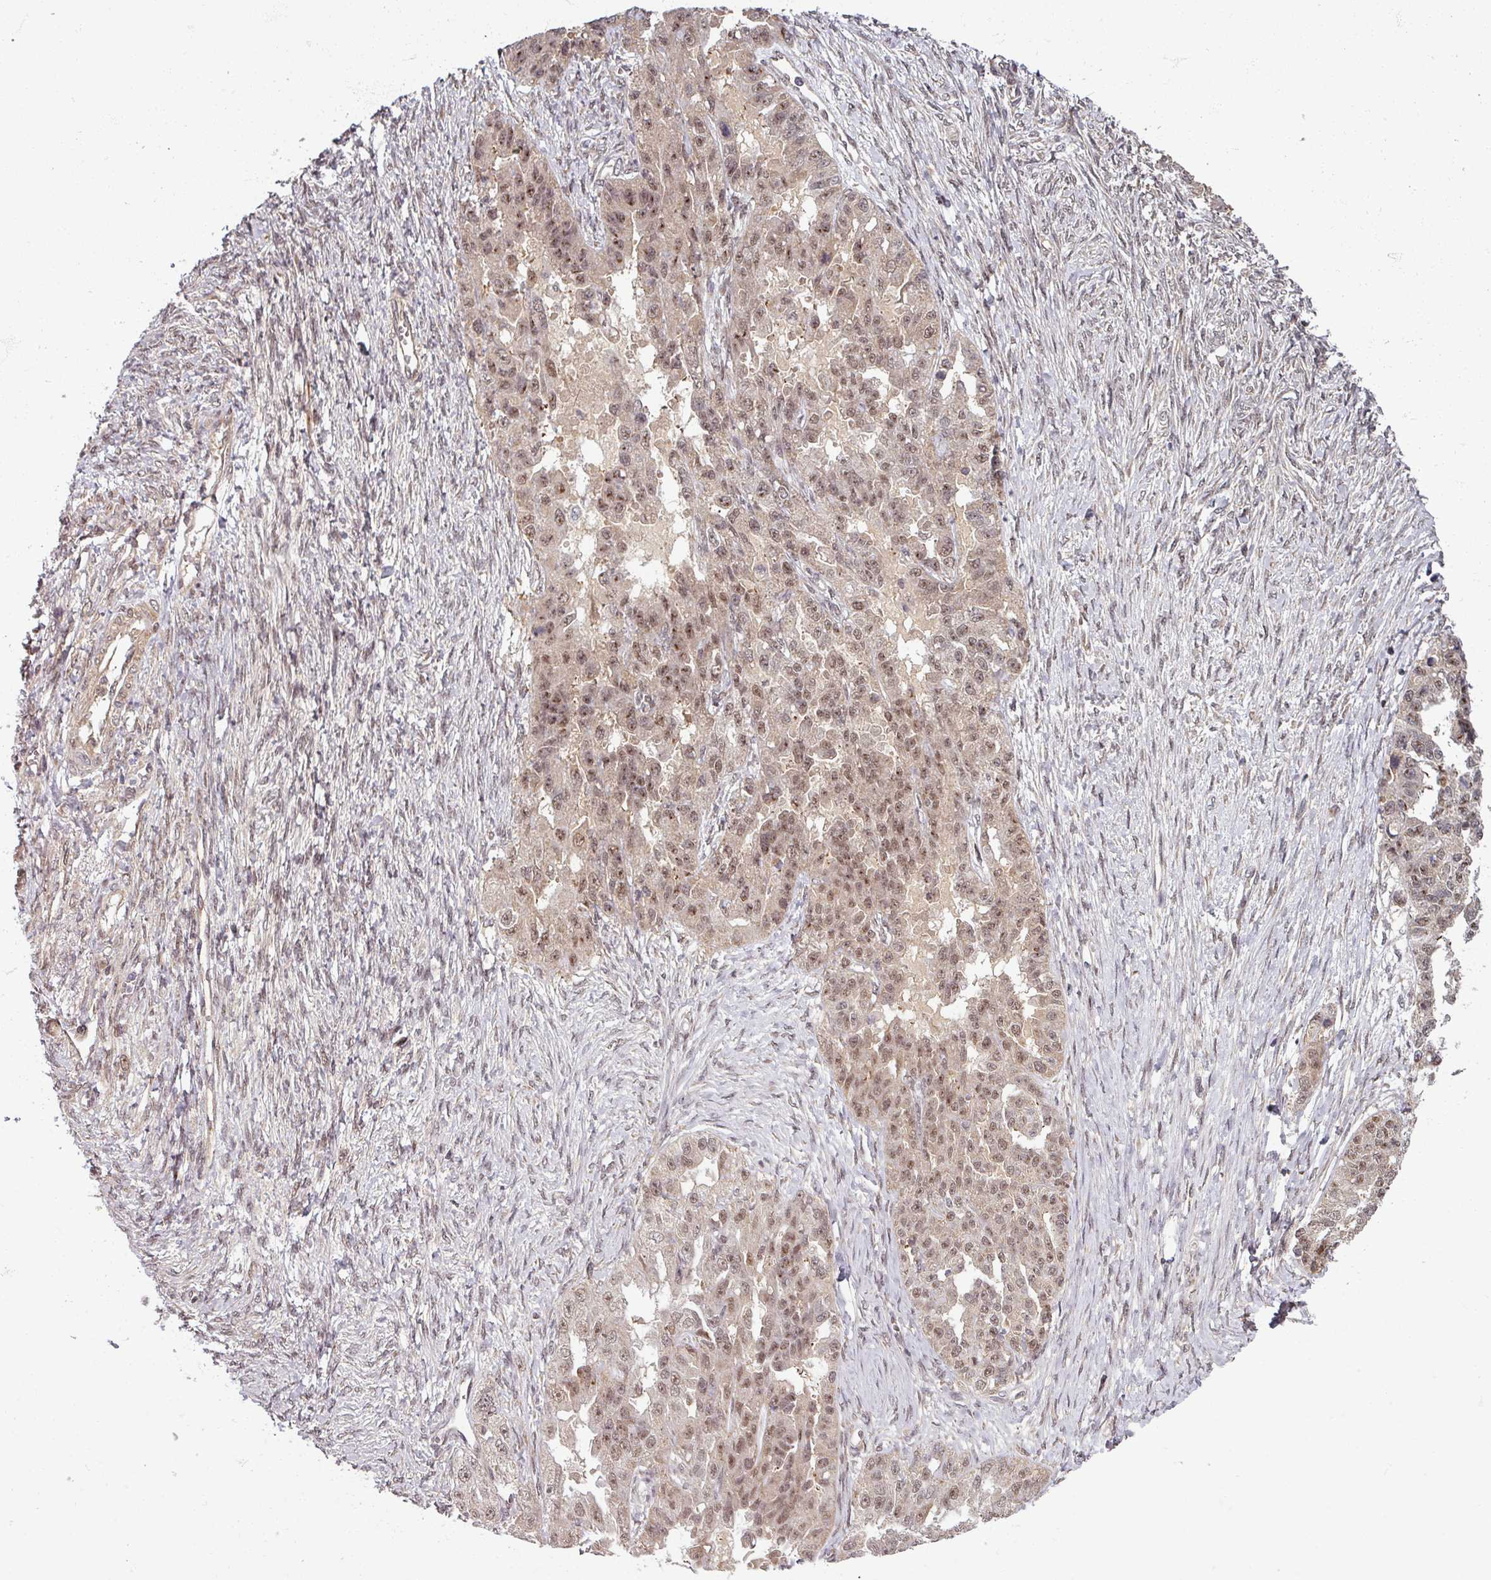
{"staining": {"intensity": "moderate", "quantity": ">75%", "location": "nuclear"}, "tissue": "ovarian cancer", "cell_type": "Tumor cells", "image_type": "cancer", "snomed": [{"axis": "morphology", "description": "Cystadenocarcinoma, serous, NOS"}, {"axis": "topography", "description": "Ovary"}], "caption": "Ovarian cancer stained for a protein reveals moderate nuclear positivity in tumor cells. The staining was performed using DAB (3,3'-diaminobenzidine) to visualize the protein expression in brown, while the nuclei were stained in blue with hematoxylin (Magnification: 20x).", "gene": "SWI5", "patient": {"sex": "female", "age": 58}}